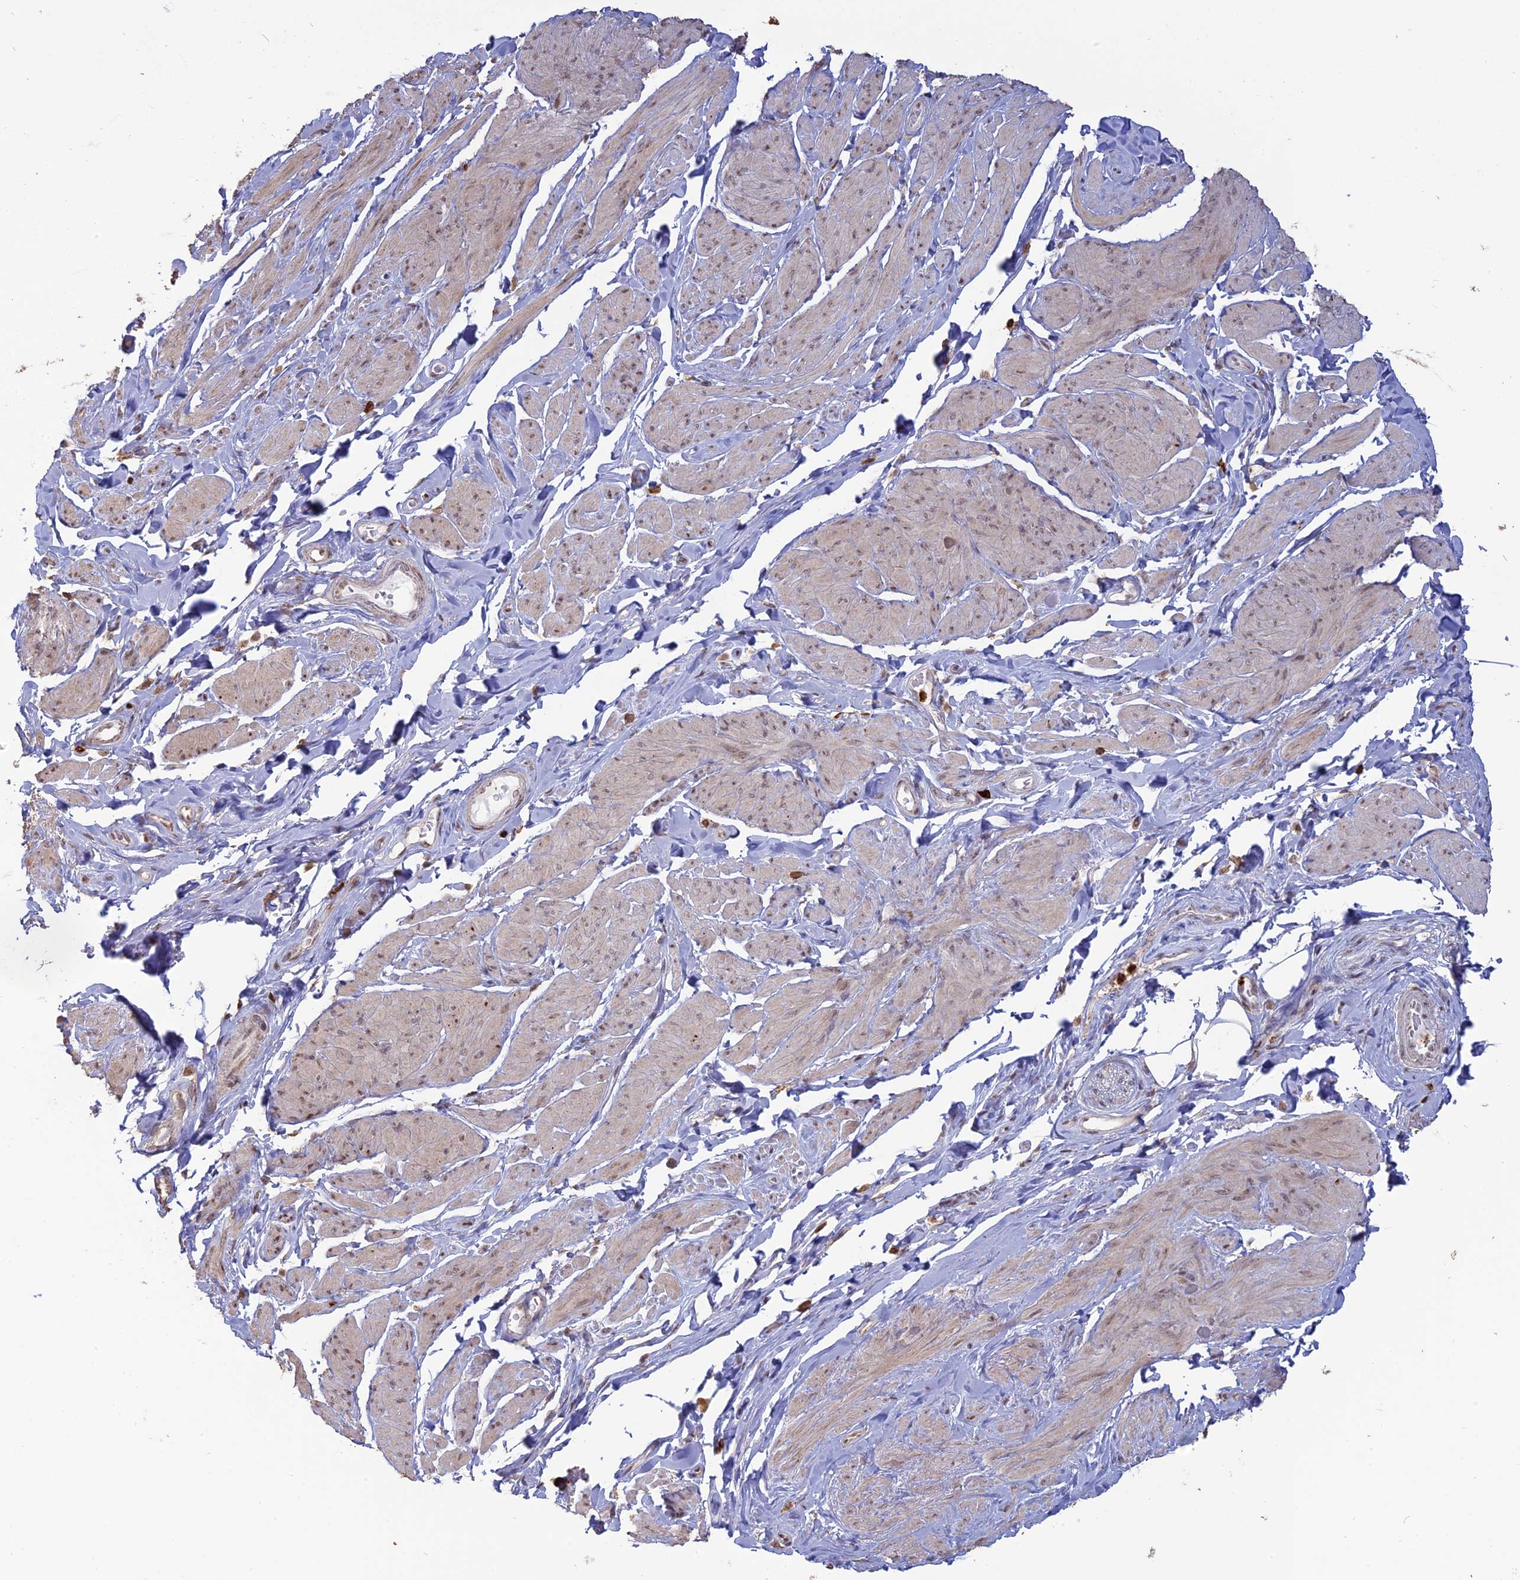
{"staining": {"intensity": "weak", "quantity": "25%-75%", "location": "nuclear"}, "tissue": "smooth muscle", "cell_type": "Smooth muscle cells", "image_type": "normal", "snomed": [{"axis": "morphology", "description": "Normal tissue, NOS"}, {"axis": "topography", "description": "Smooth muscle"}, {"axis": "topography", "description": "Peripheral nerve tissue"}], "caption": "An immunohistochemistry micrograph of unremarkable tissue is shown. Protein staining in brown shows weak nuclear positivity in smooth muscle within smooth muscle cells. Immunohistochemistry (ihc) stains the protein in brown and the nuclei are stained blue.", "gene": "APOBR", "patient": {"sex": "male", "age": 69}}